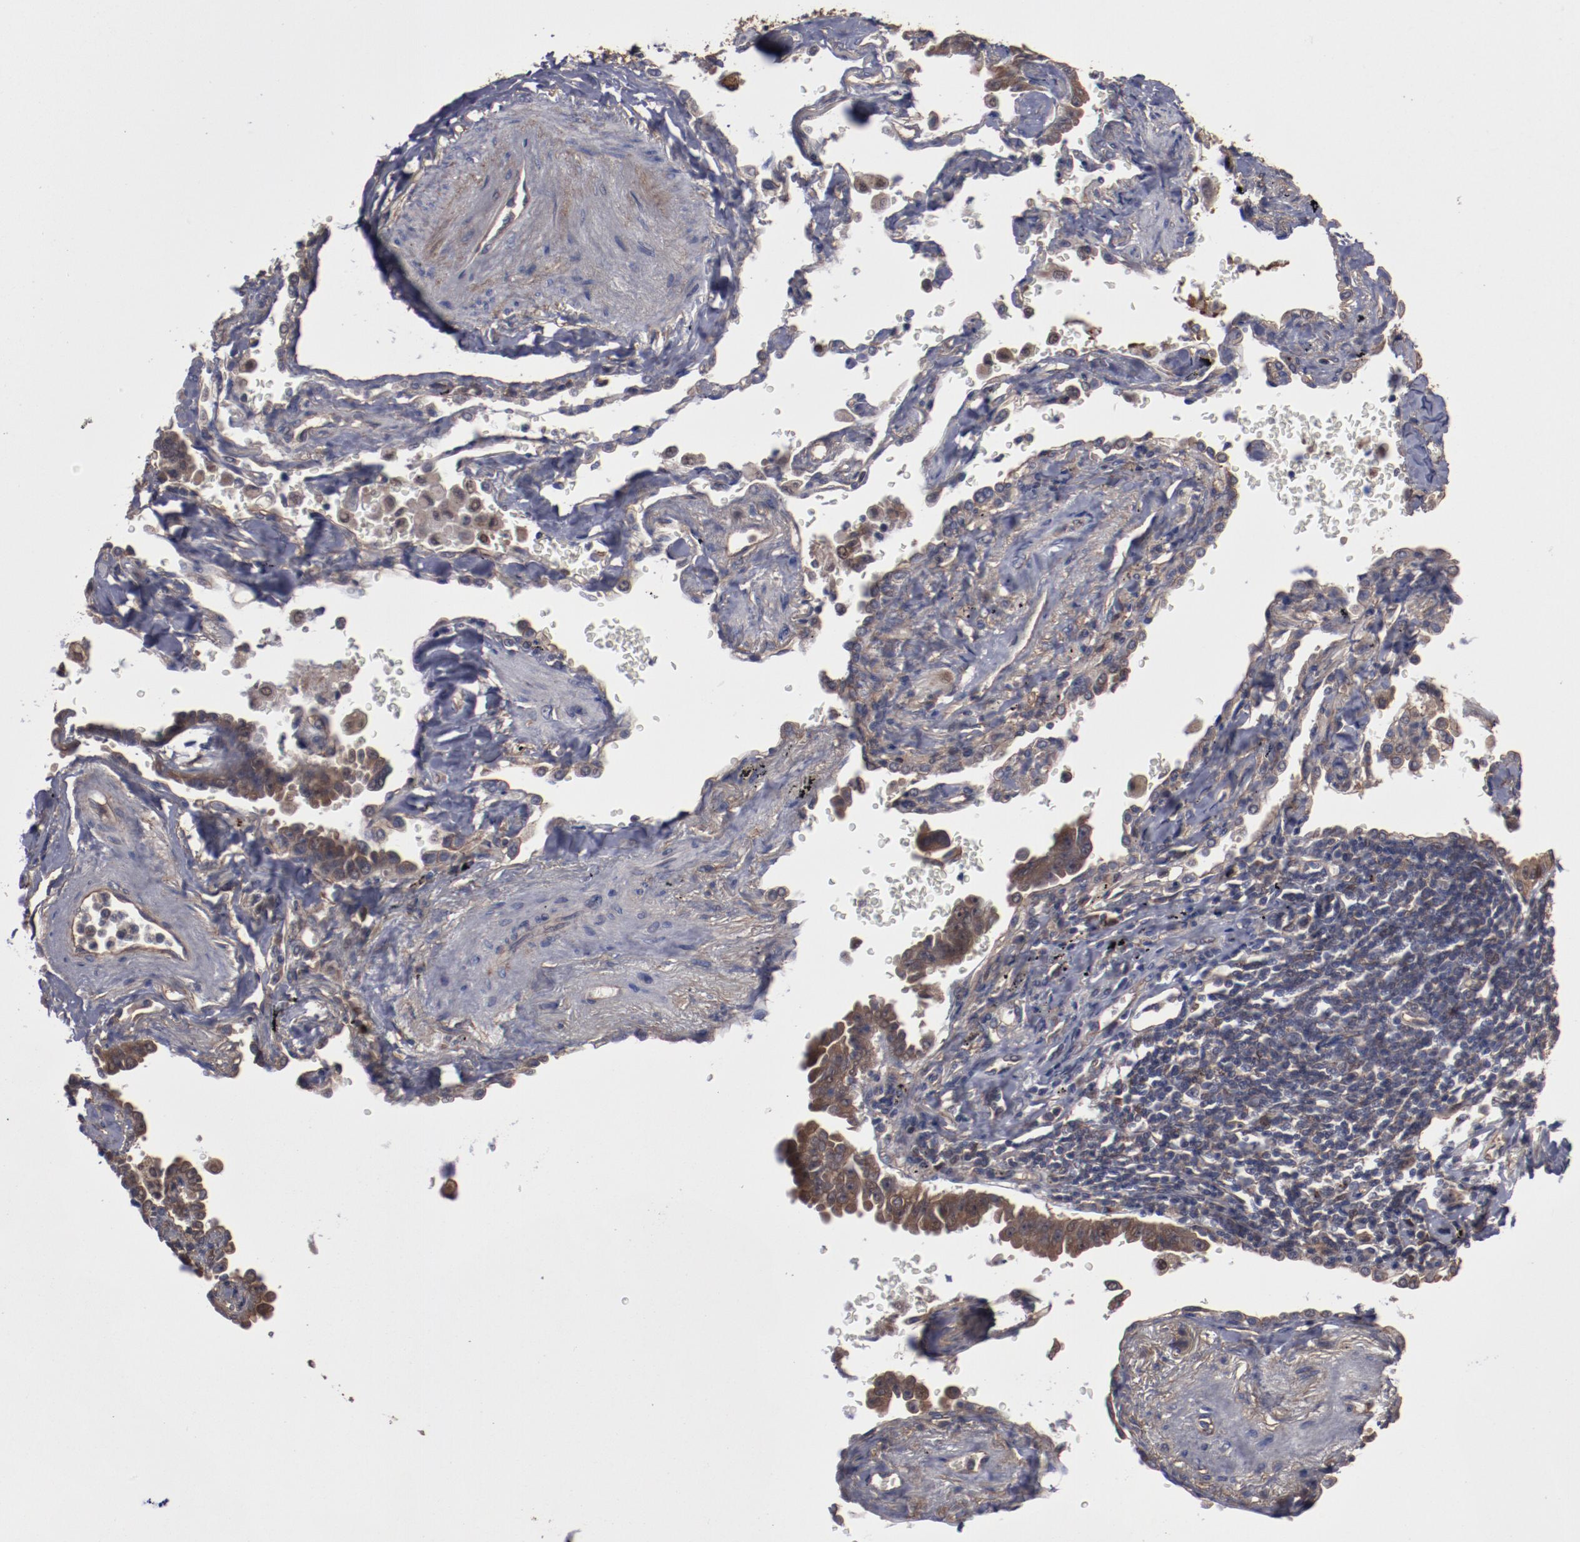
{"staining": {"intensity": "moderate", "quantity": "25%-75%", "location": "cytoplasmic/membranous"}, "tissue": "lung cancer", "cell_type": "Tumor cells", "image_type": "cancer", "snomed": [{"axis": "morphology", "description": "Adenocarcinoma, NOS"}, {"axis": "topography", "description": "Lung"}], "caption": "High-magnification brightfield microscopy of adenocarcinoma (lung) stained with DAB (3,3'-diaminobenzidine) (brown) and counterstained with hematoxylin (blue). tumor cells exhibit moderate cytoplasmic/membranous positivity is identified in approximately25%-75% of cells. The protein of interest is stained brown, and the nuclei are stained in blue (DAB IHC with brightfield microscopy, high magnification).", "gene": "DNAAF2", "patient": {"sex": "female", "age": 64}}